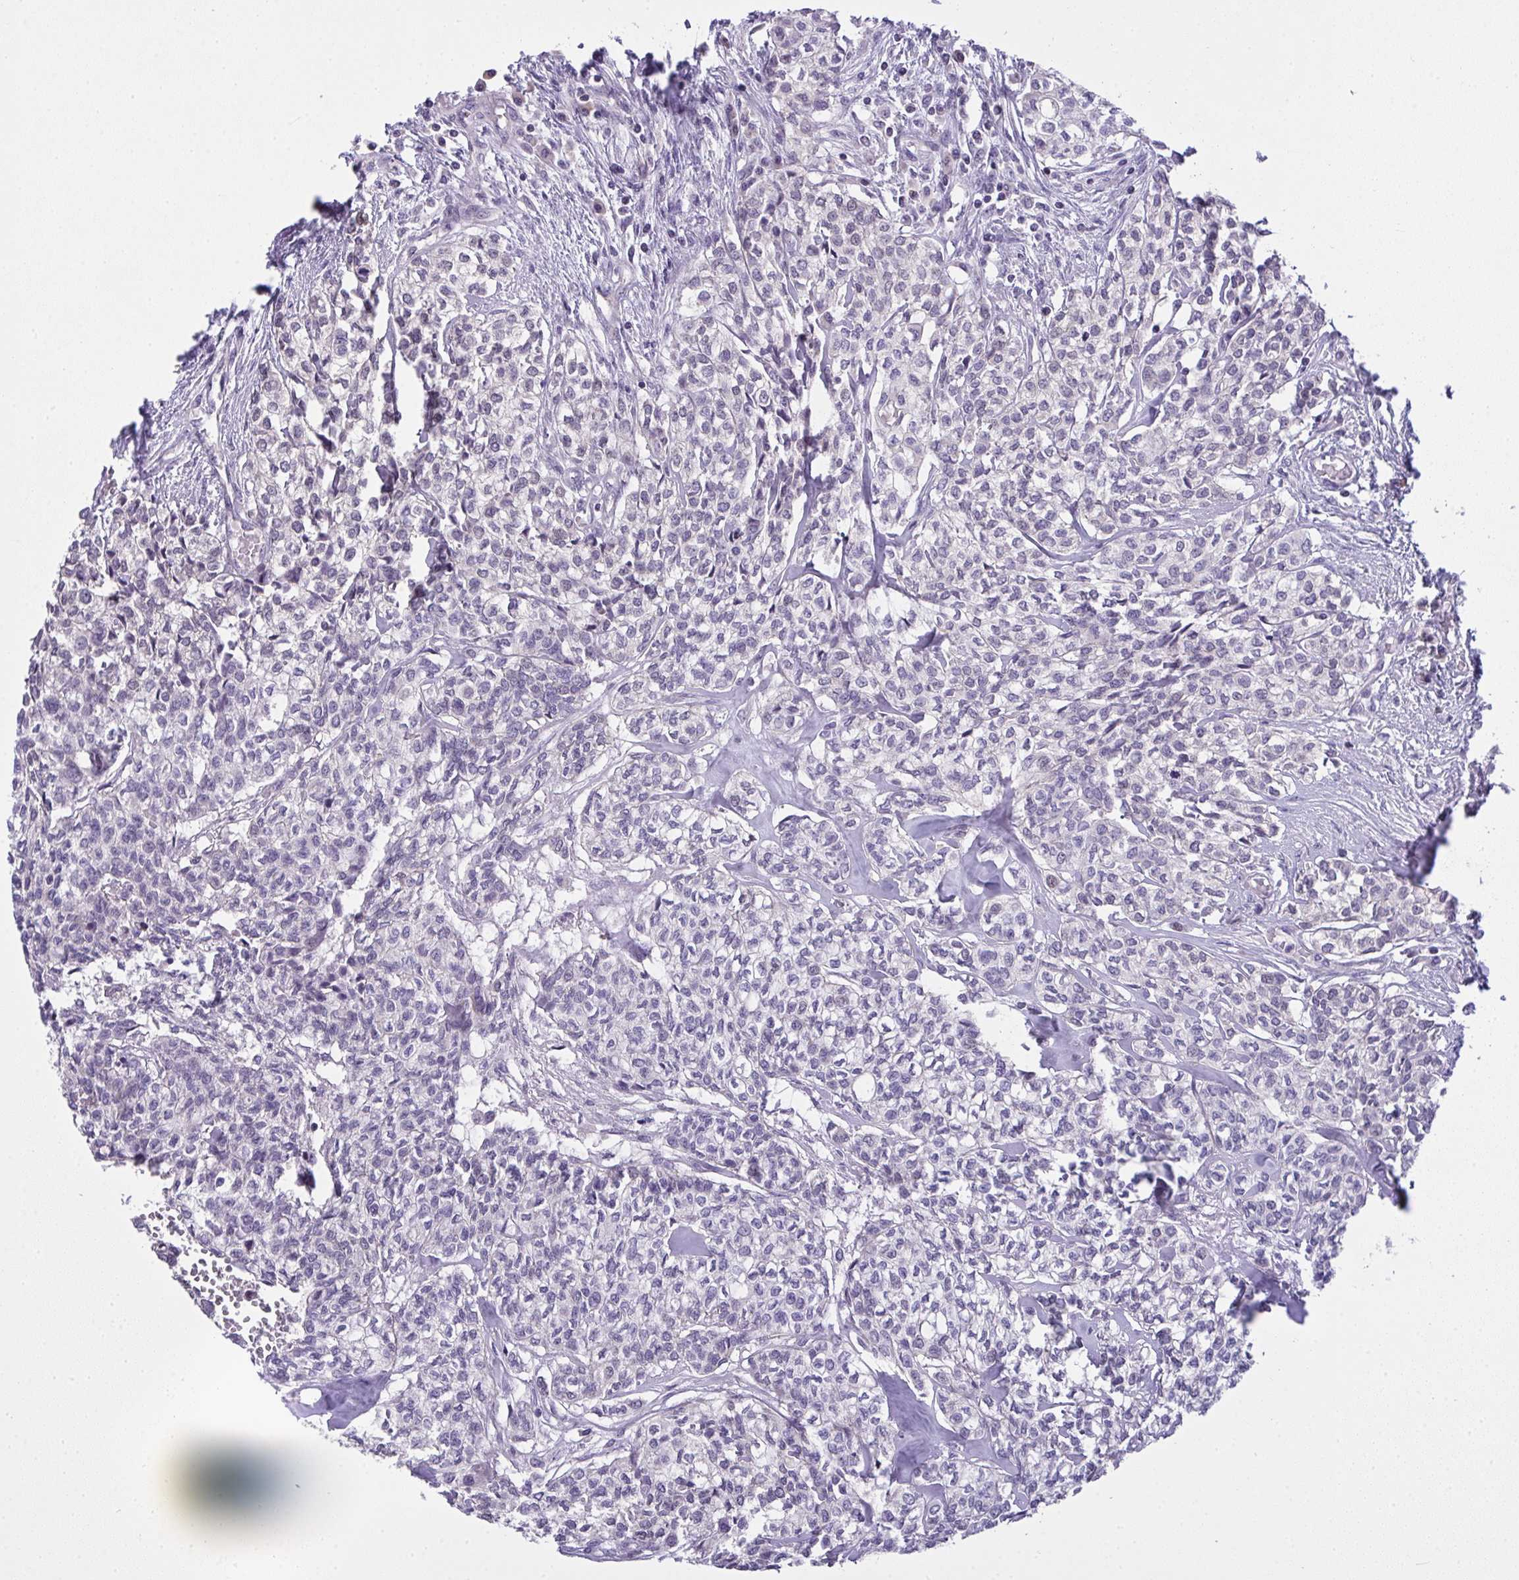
{"staining": {"intensity": "negative", "quantity": "none", "location": "none"}, "tissue": "head and neck cancer", "cell_type": "Tumor cells", "image_type": "cancer", "snomed": [{"axis": "morphology", "description": "Adenocarcinoma, NOS"}, {"axis": "topography", "description": "Head-Neck"}], "caption": "Tumor cells are negative for brown protein staining in head and neck adenocarcinoma.", "gene": "NT5C1A", "patient": {"sex": "male", "age": 81}}